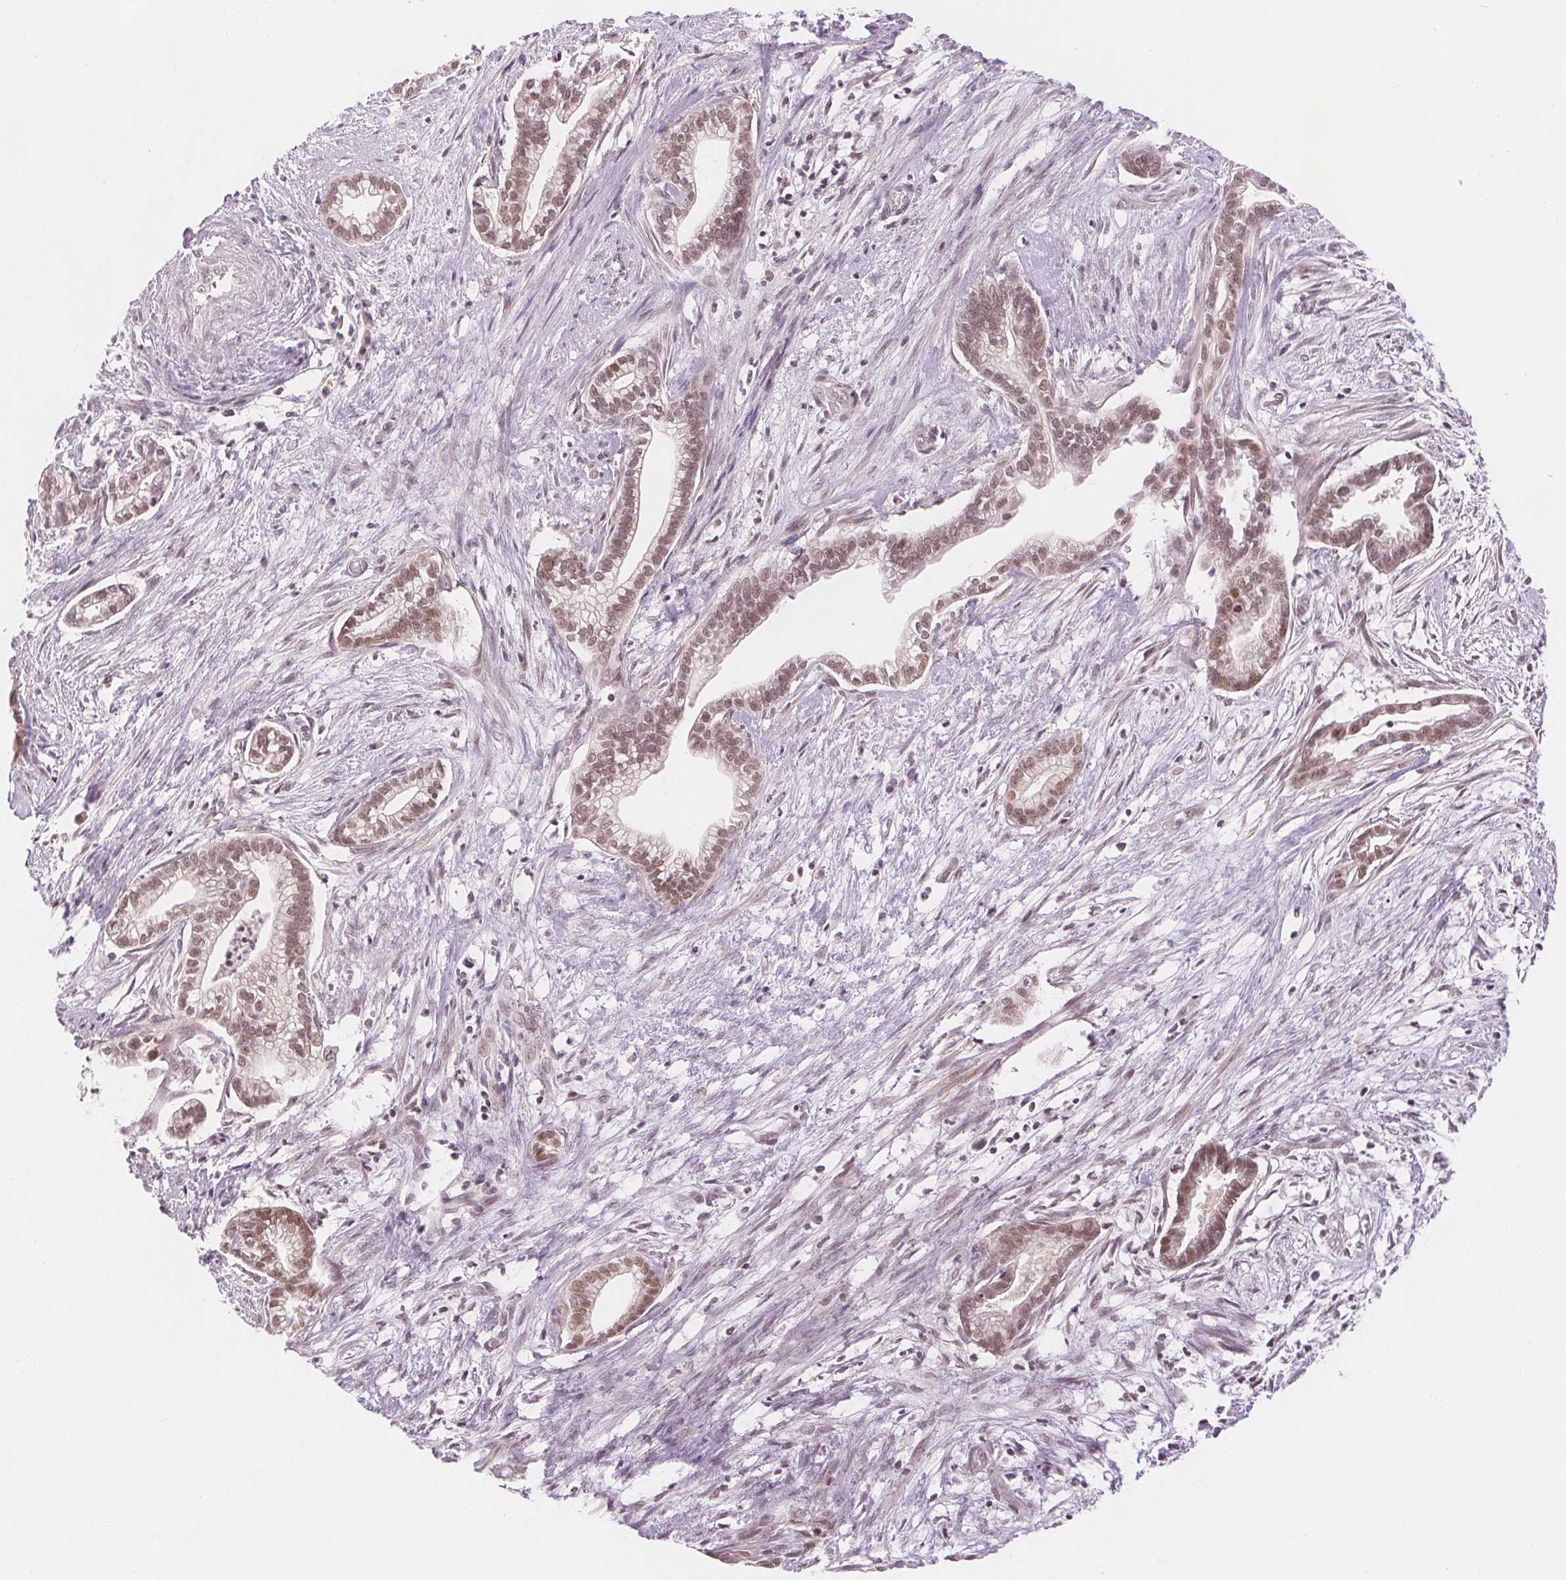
{"staining": {"intensity": "moderate", "quantity": ">75%", "location": "nuclear"}, "tissue": "cervical cancer", "cell_type": "Tumor cells", "image_type": "cancer", "snomed": [{"axis": "morphology", "description": "Adenocarcinoma, NOS"}, {"axis": "topography", "description": "Cervix"}], "caption": "Protein analysis of adenocarcinoma (cervical) tissue reveals moderate nuclear expression in about >75% of tumor cells.", "gene": "DEK", "patient": {"sex": "female", "age": 62}}